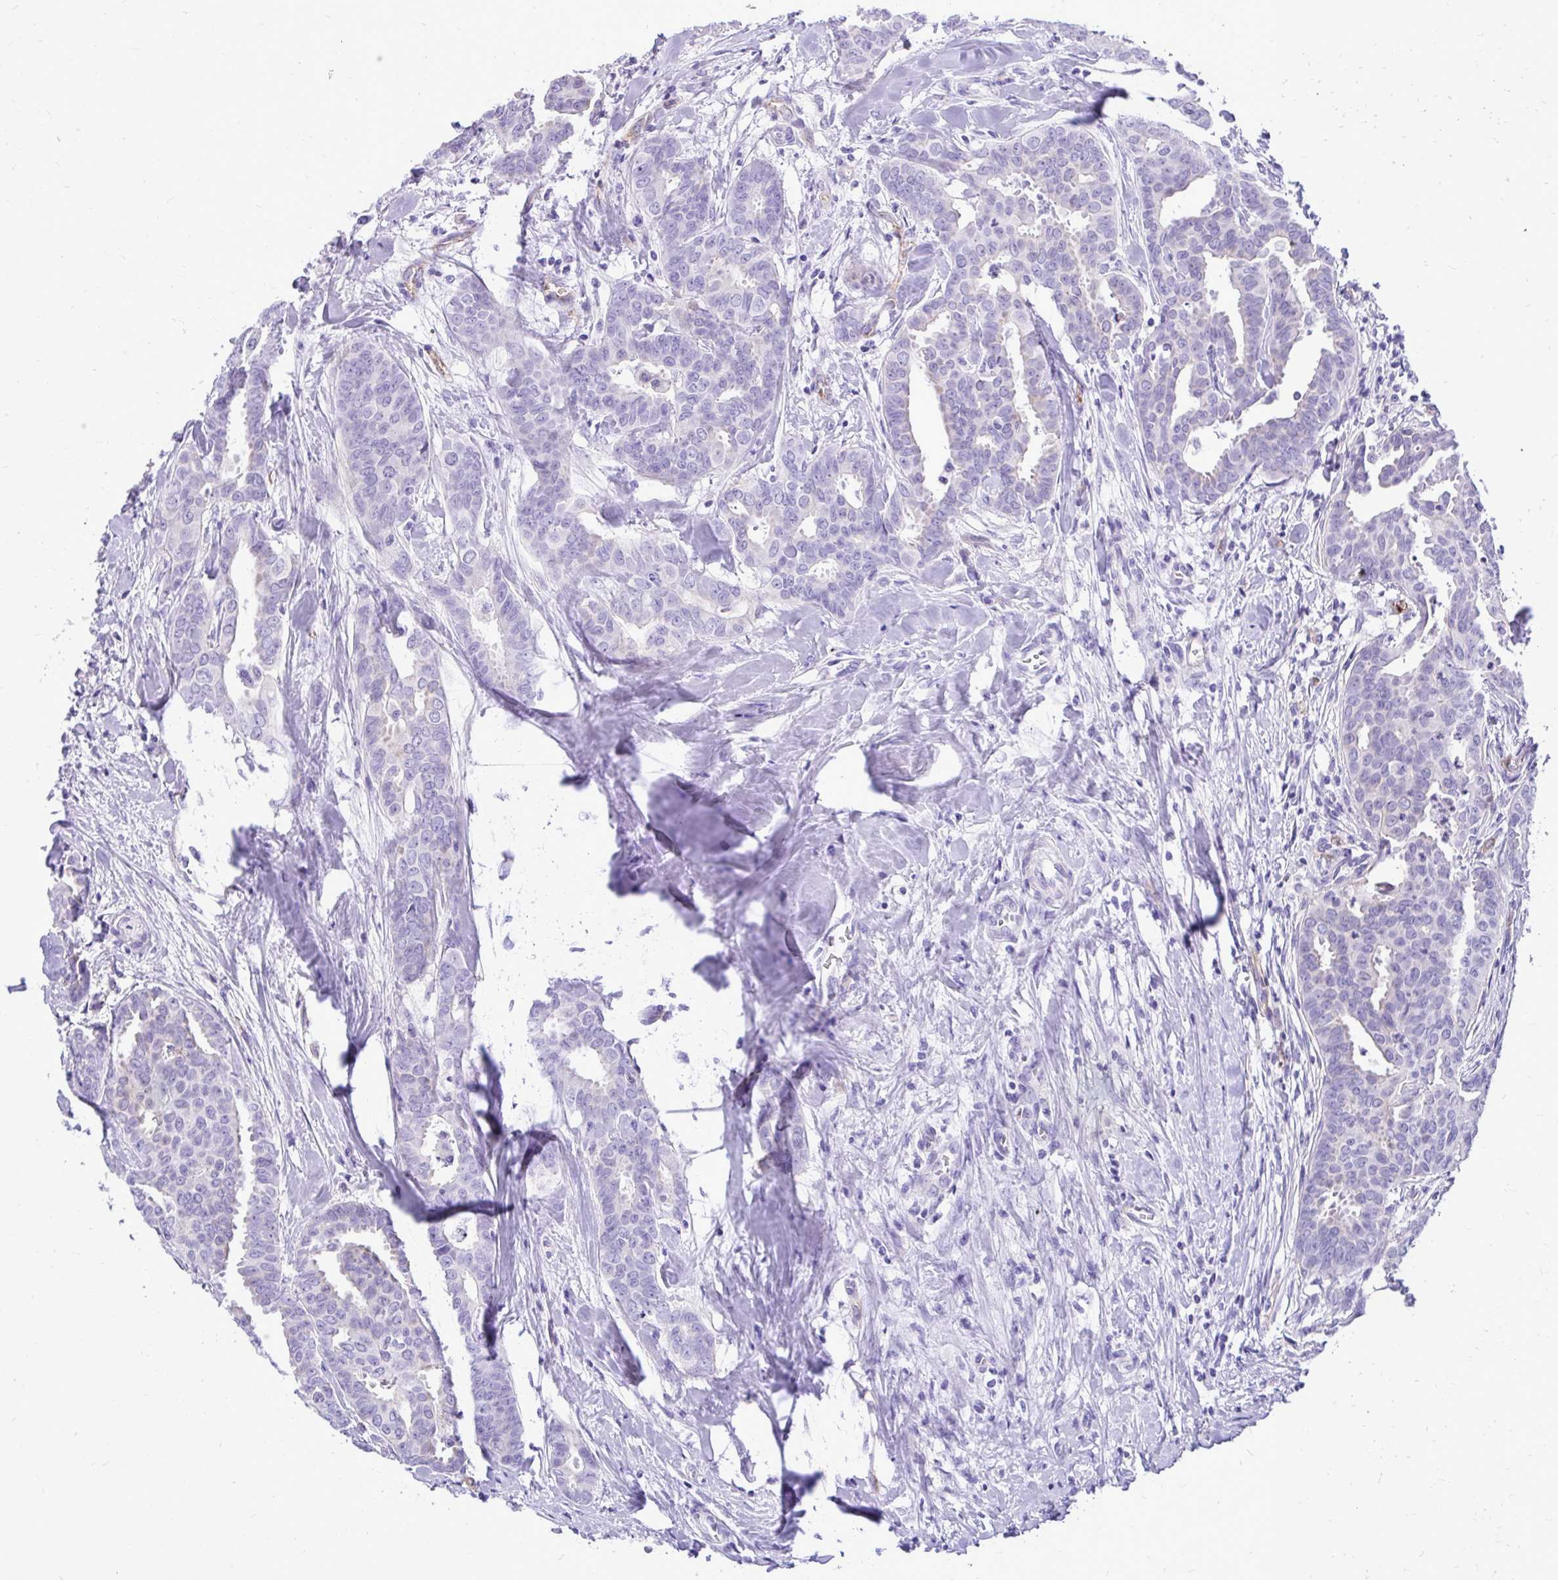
{"staining": {"intensity": "negative", "quantity": "none", "location": "none"}, "tissue": "breast cancer", "cell_type": "Tumor cells", "image_type": "cancer", "snomed": [{"axis": "morphology", "description": "Duct carcinoma"}, {"axis": "topography", "description": "Breast"}], "caption": "A histopathology image of human breast cancer (intraductal carcinoma) is negative for staining in tumor cells. Nuclei are stained in blue.", "gene": "PELI3", "patient": {"sex": "female", "age": 45}}